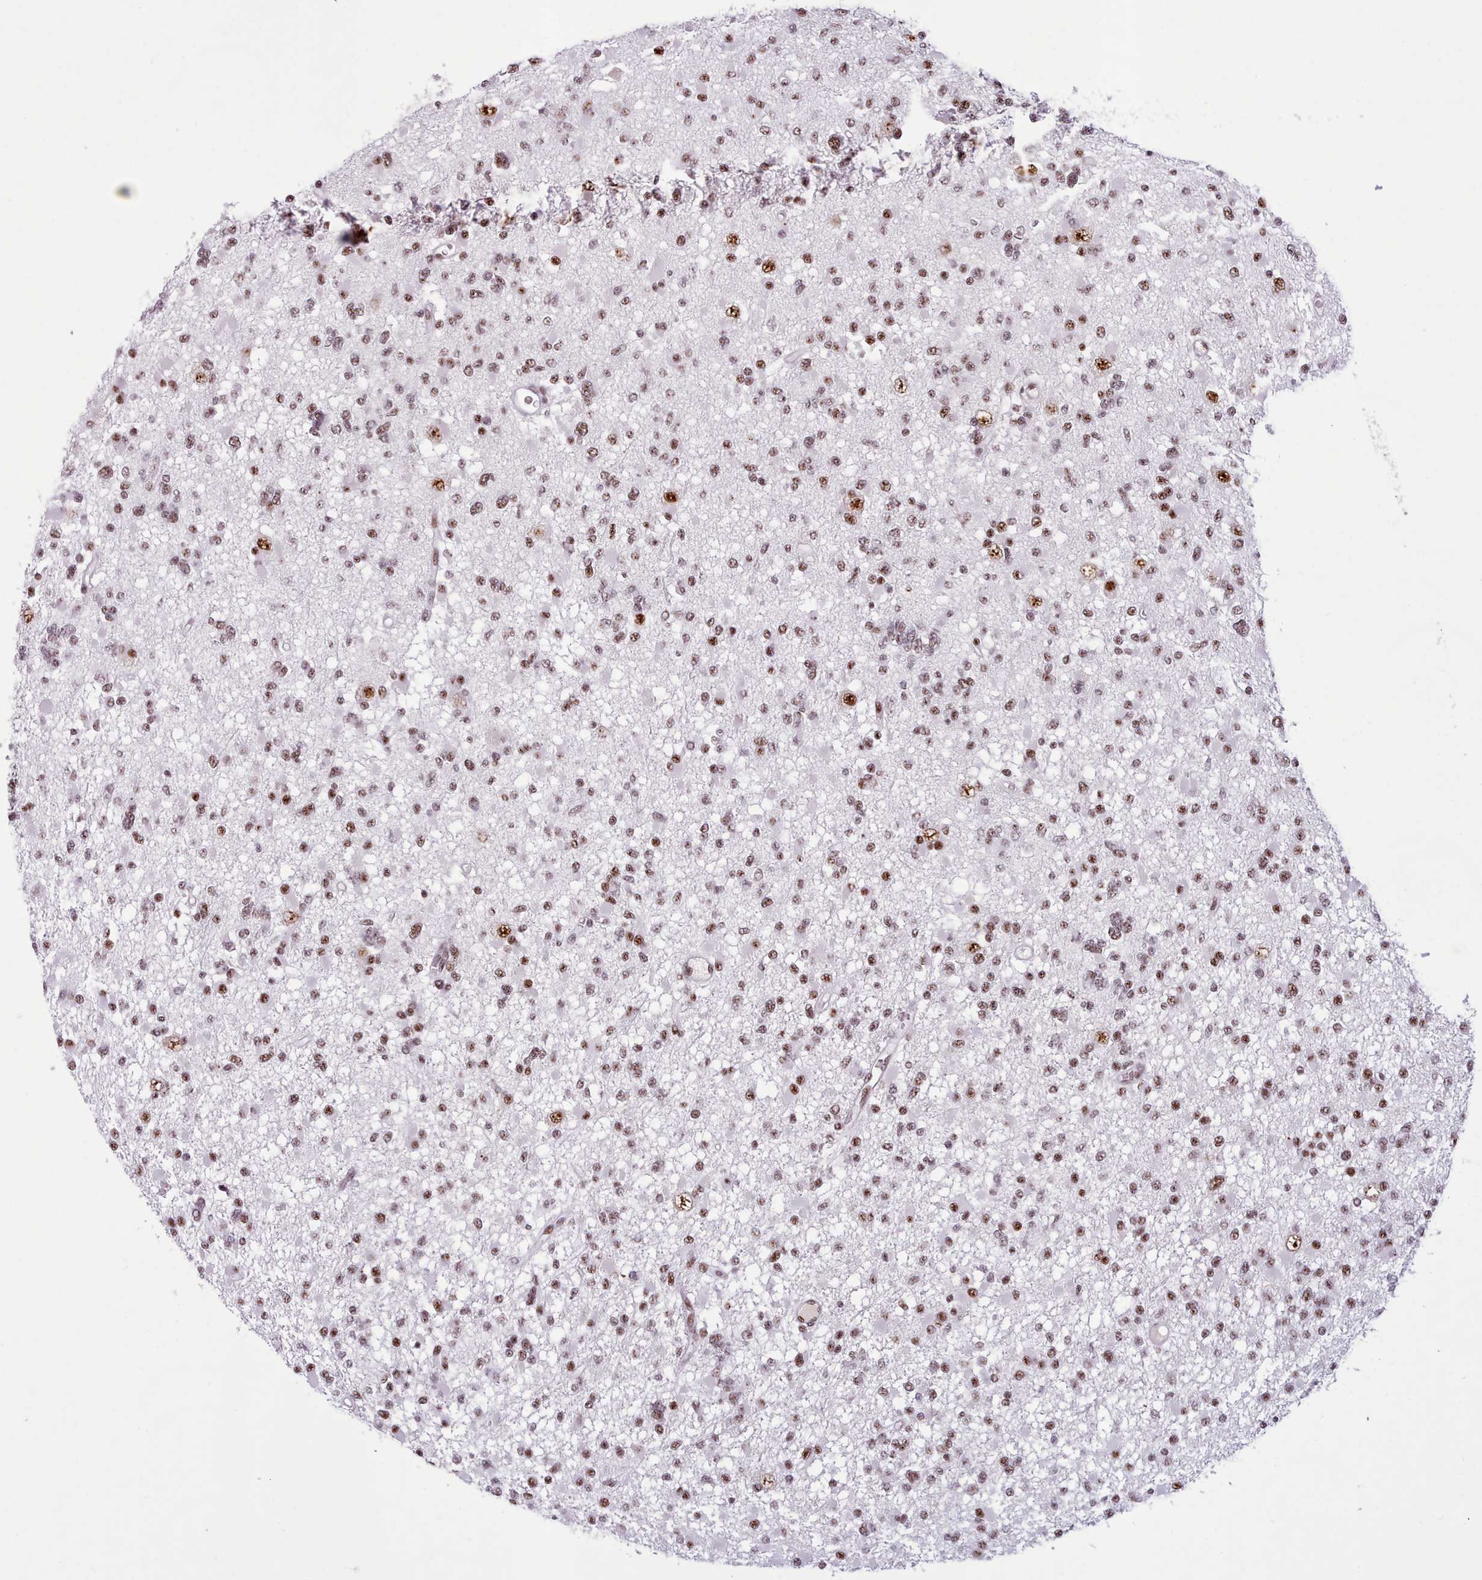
{"staining": {"intensity": "moderate", "quantity": ">75%", "location": "nuclear"}, "tissue": "glioma", "cell_type": "Tumor cells", "image_type": "cancer", "snomed": [{"axis": "morphology", "description": "Glioma, malignant, Low grade"}, {"axis": "topography", "description": "Brain"}], "caption": "Immunohistochemistry (DAB) staining of glioma shows moderate nuclear protein expression in approximately >75% of tumor cells.", "gene": "TMEM35B", "patient": {"sex": "female", "age": 22}}